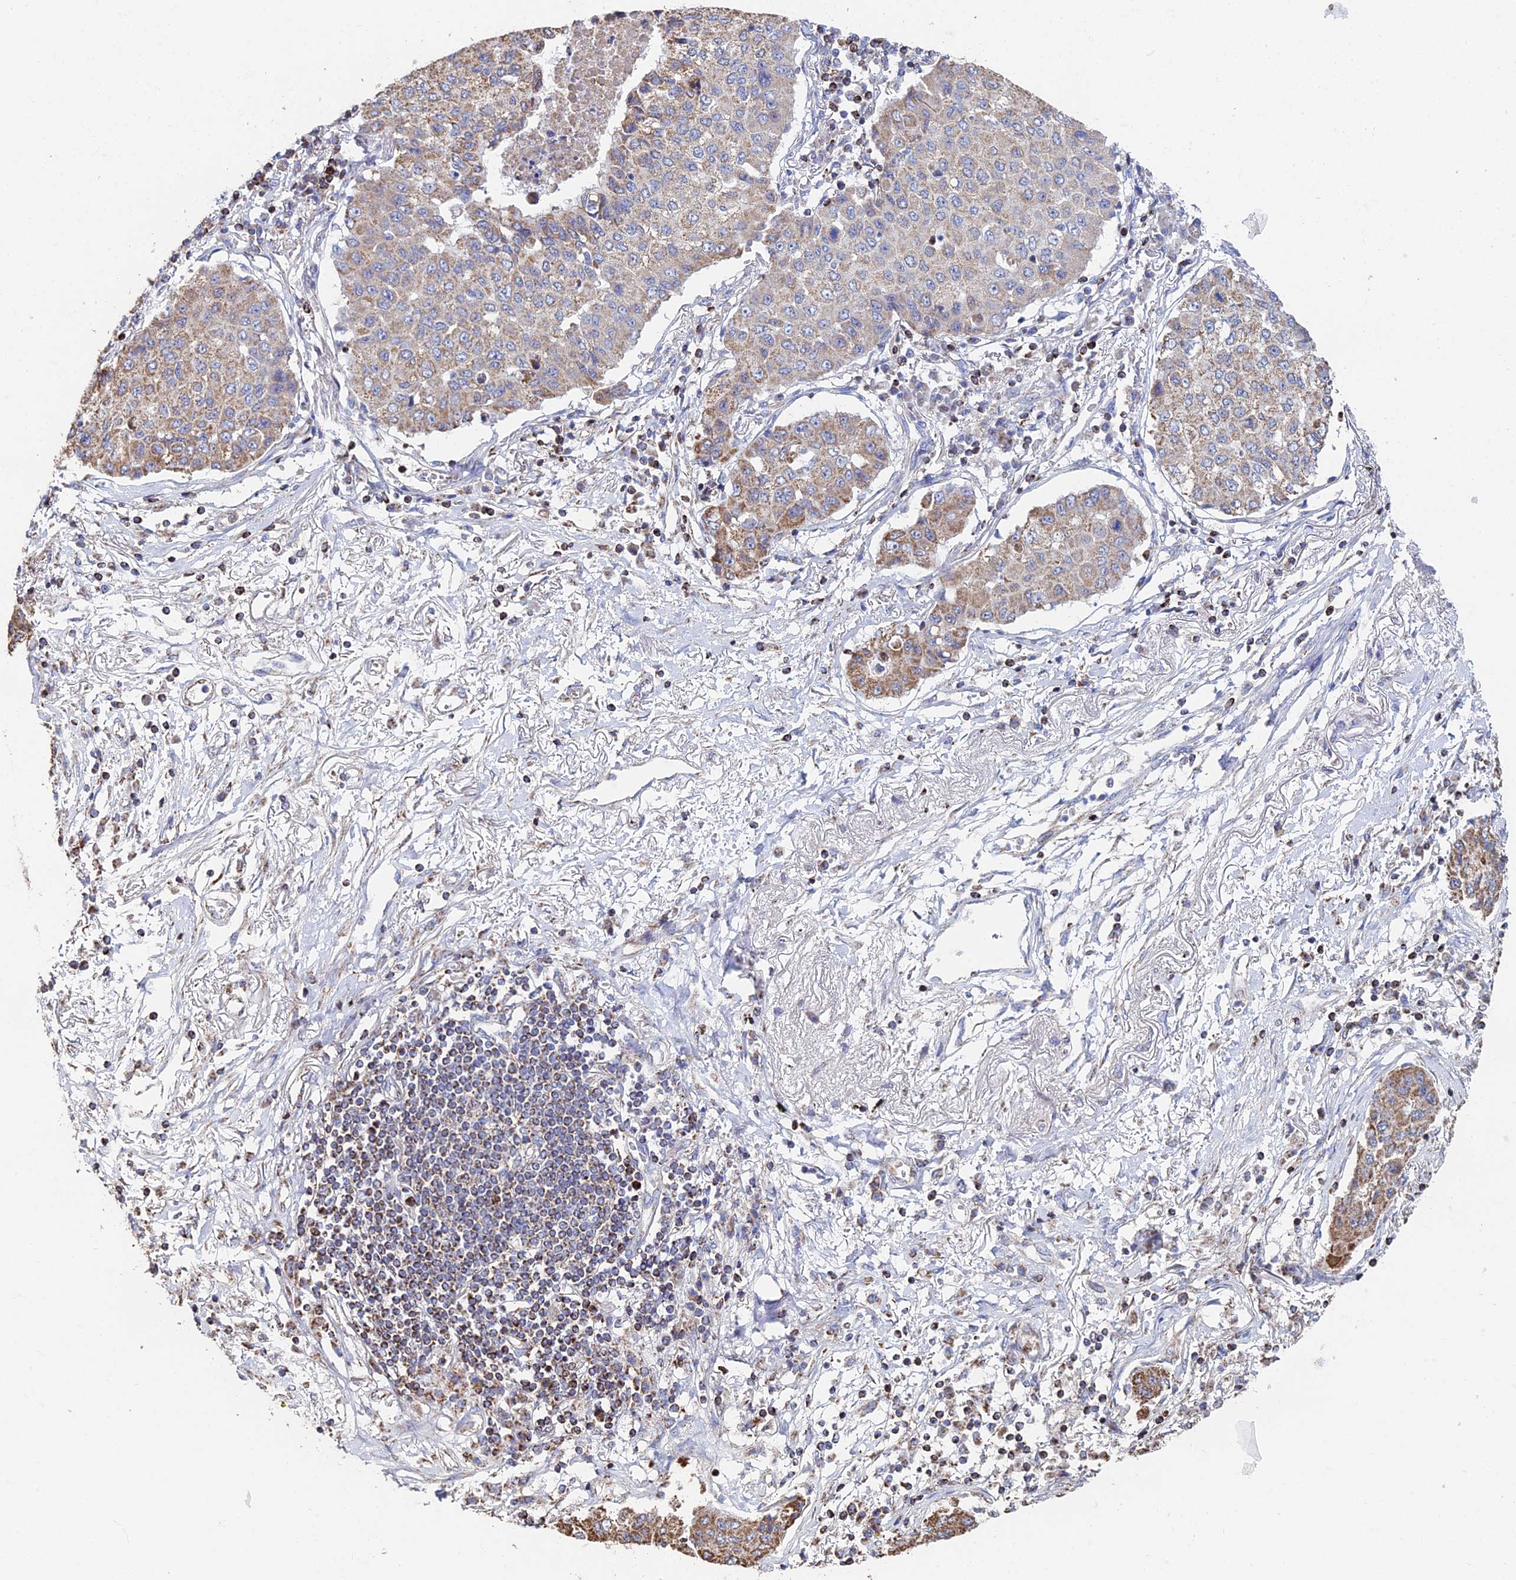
{"staining": {"intensity": "moderate", "quantity": "<25%", "location": "cytoplasmic/membranous"}, "tissue": "lung cancer", "cell_type": "Tumor cells", "image_type": "cancer", "snomed": [{"axis": "morphology", "description": "Squamous cell carcinoma, NOS"}, {"axis": "topography", "description": "Lung"}], "caption": "This is a photomicrograph of immunohistochemistry staining of lung cancer, which shows moderate staining in the cytoplasmic/membranous of tumor cells.", "gene": "SPOCK2", "patient": {"sex": "male", "age": 74}}